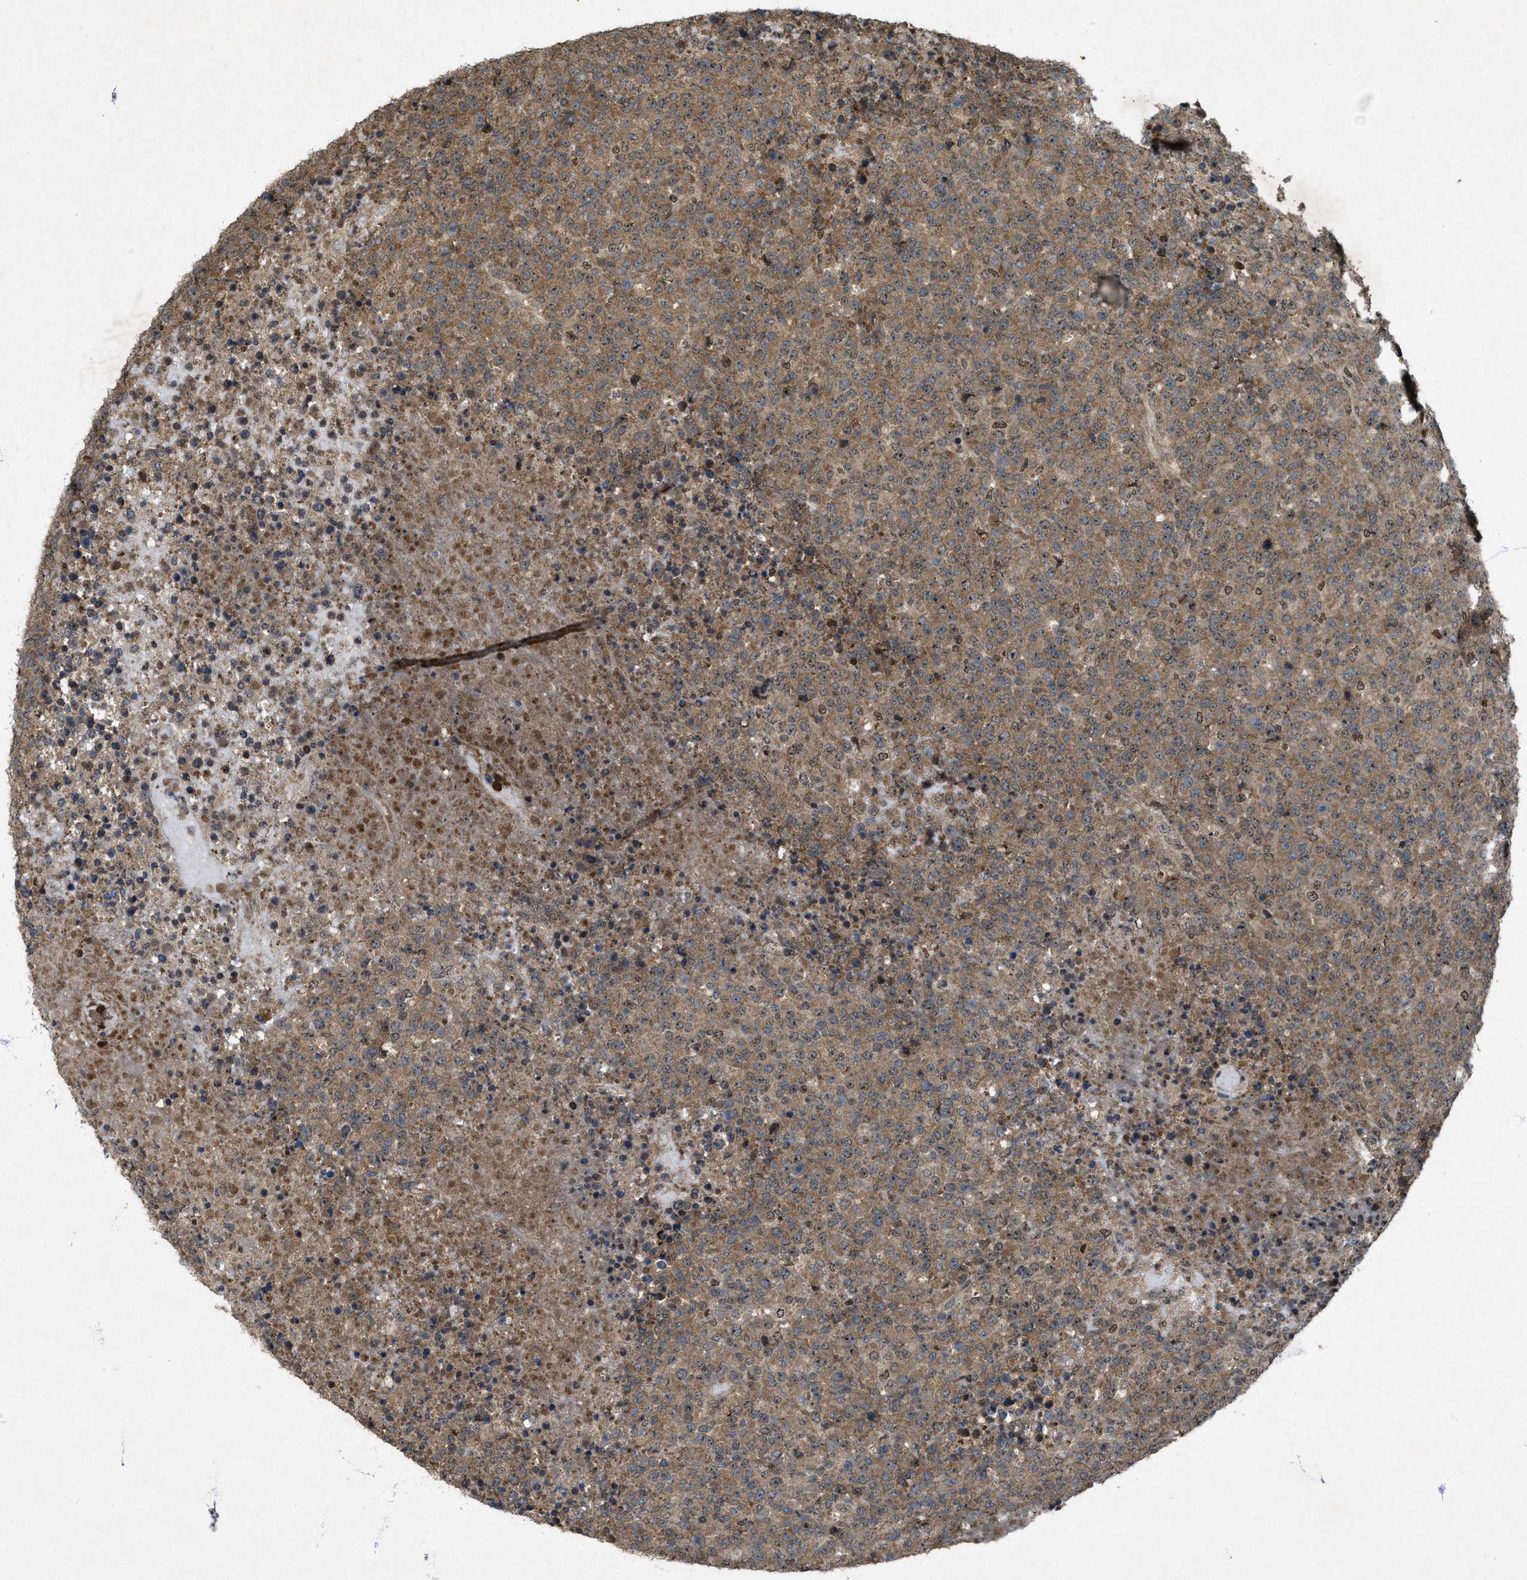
{"staining": {"intensity": "moderate", "quantity": ">75%", "location": "cytoplasmic/membranous,nuclear"}, "tissue": "lymphoma", "cell_type": "Tumor cells", "image_type": "cancer", "snomed": [{"axis": "morphology", "description": "Malignant lymphoma, non-Hodgkin's type, High grade"}, {"axis": "topography", "description": "Lymph node"}], "caption": "Human lymphoma stained with a protein marker exhibits moderate staining in tumor cells.", "gene": "PDP2", "patient": {"sex": "male", "age": 13}}